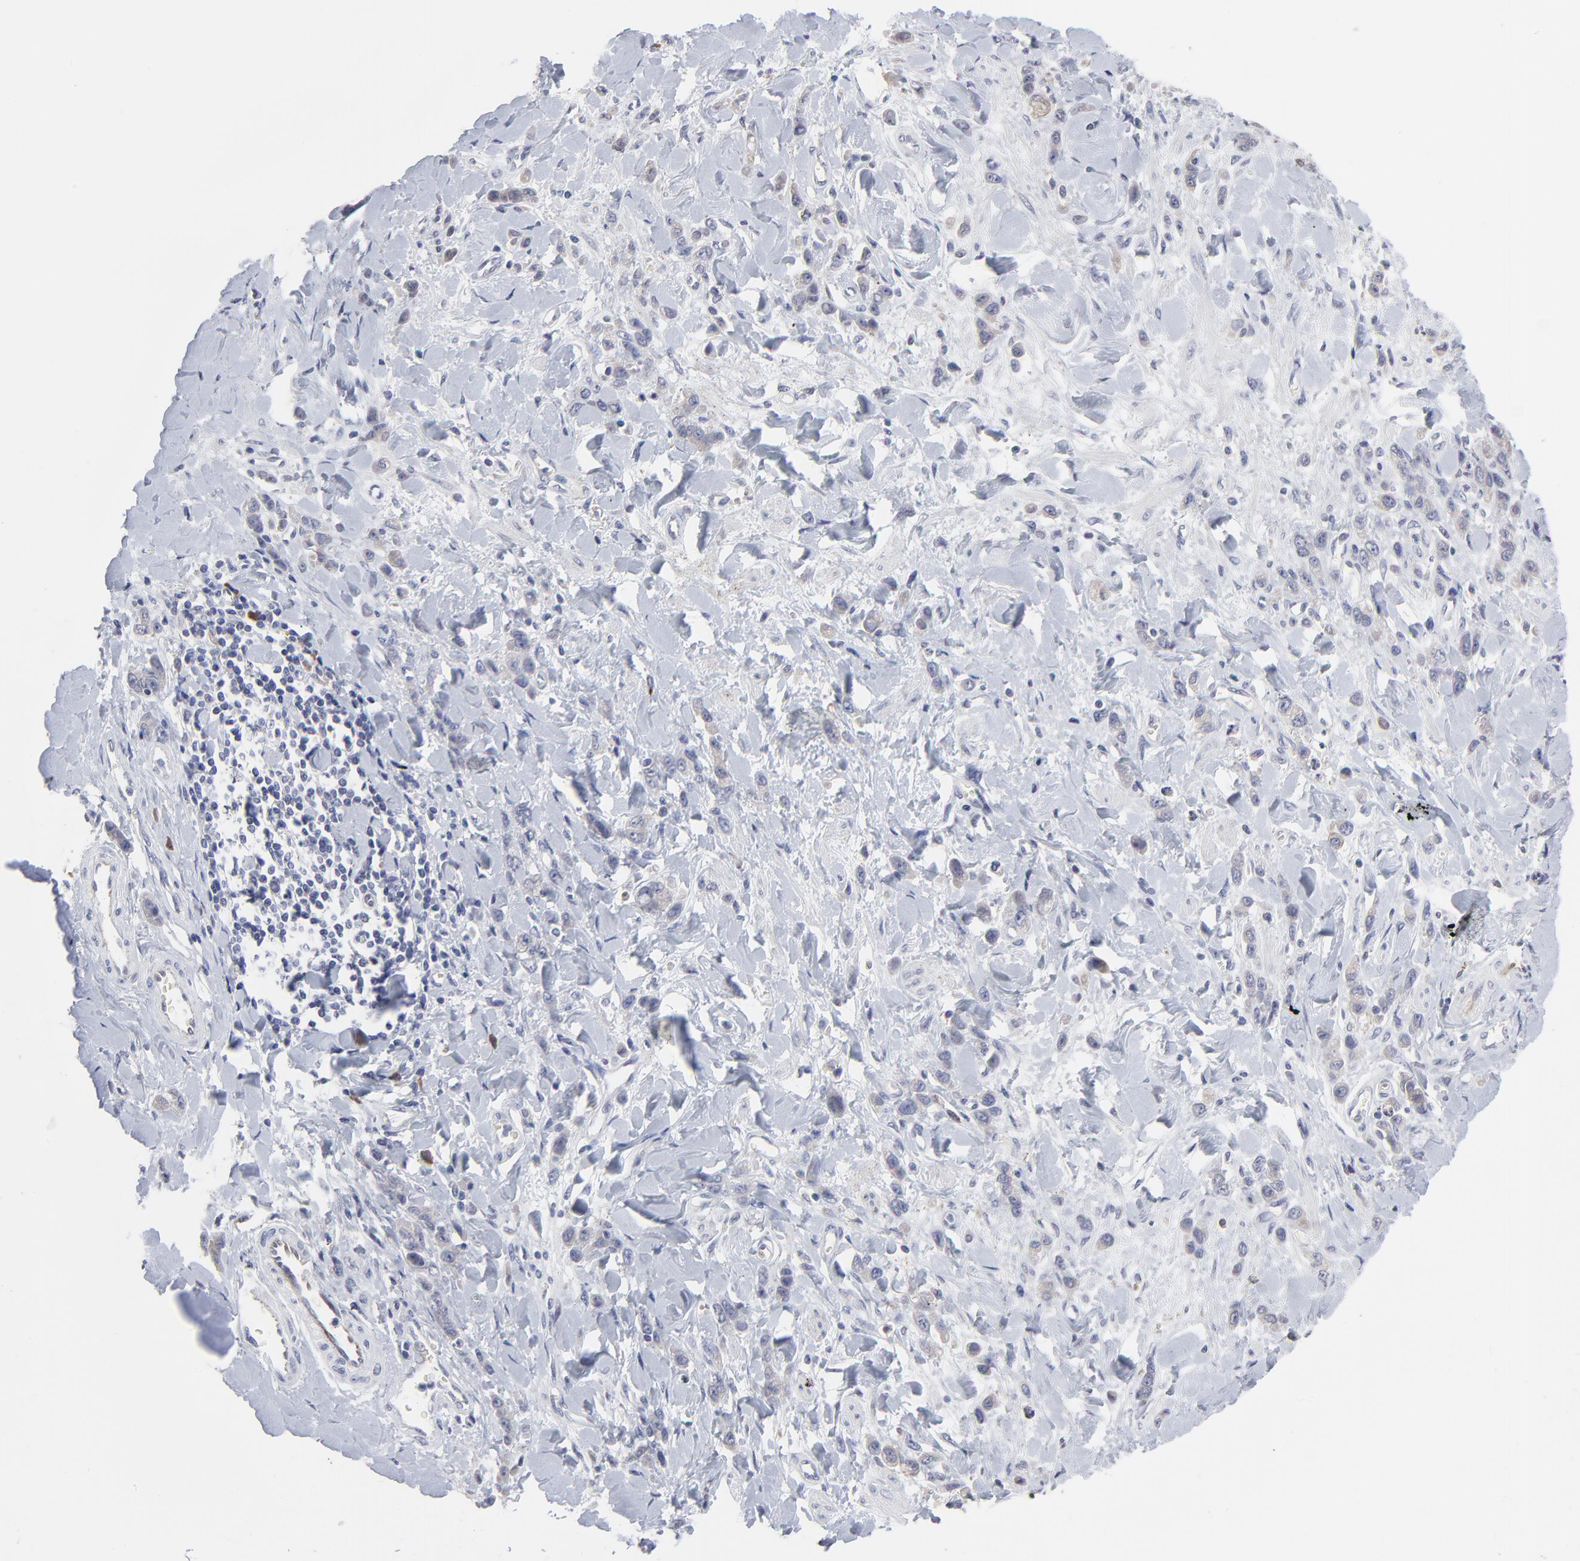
{"staining": {"intensity": "weak", "quantity": "25%-75%", "location": "cytoplasmic/membranous"}, "tissue": "stomach cancer", "cell_type": "Tumor cells", "image_type": "cancer", "snomed": [{"axis": "morphology", "description": "Normal tissue, NOS"}, {"axis": "morphology", "description": "Adenocarcinoma, NOS"}, {"axis": "topography", "description": "Stomach"}], "caption": "Protein analysis of stomach cancer tissue displays weak cytoplasmic/membranous positivity in about 25%-75% of tumor cells.", "gene": "TRIM22", "patient": {"sex": "male", "age": 82}}